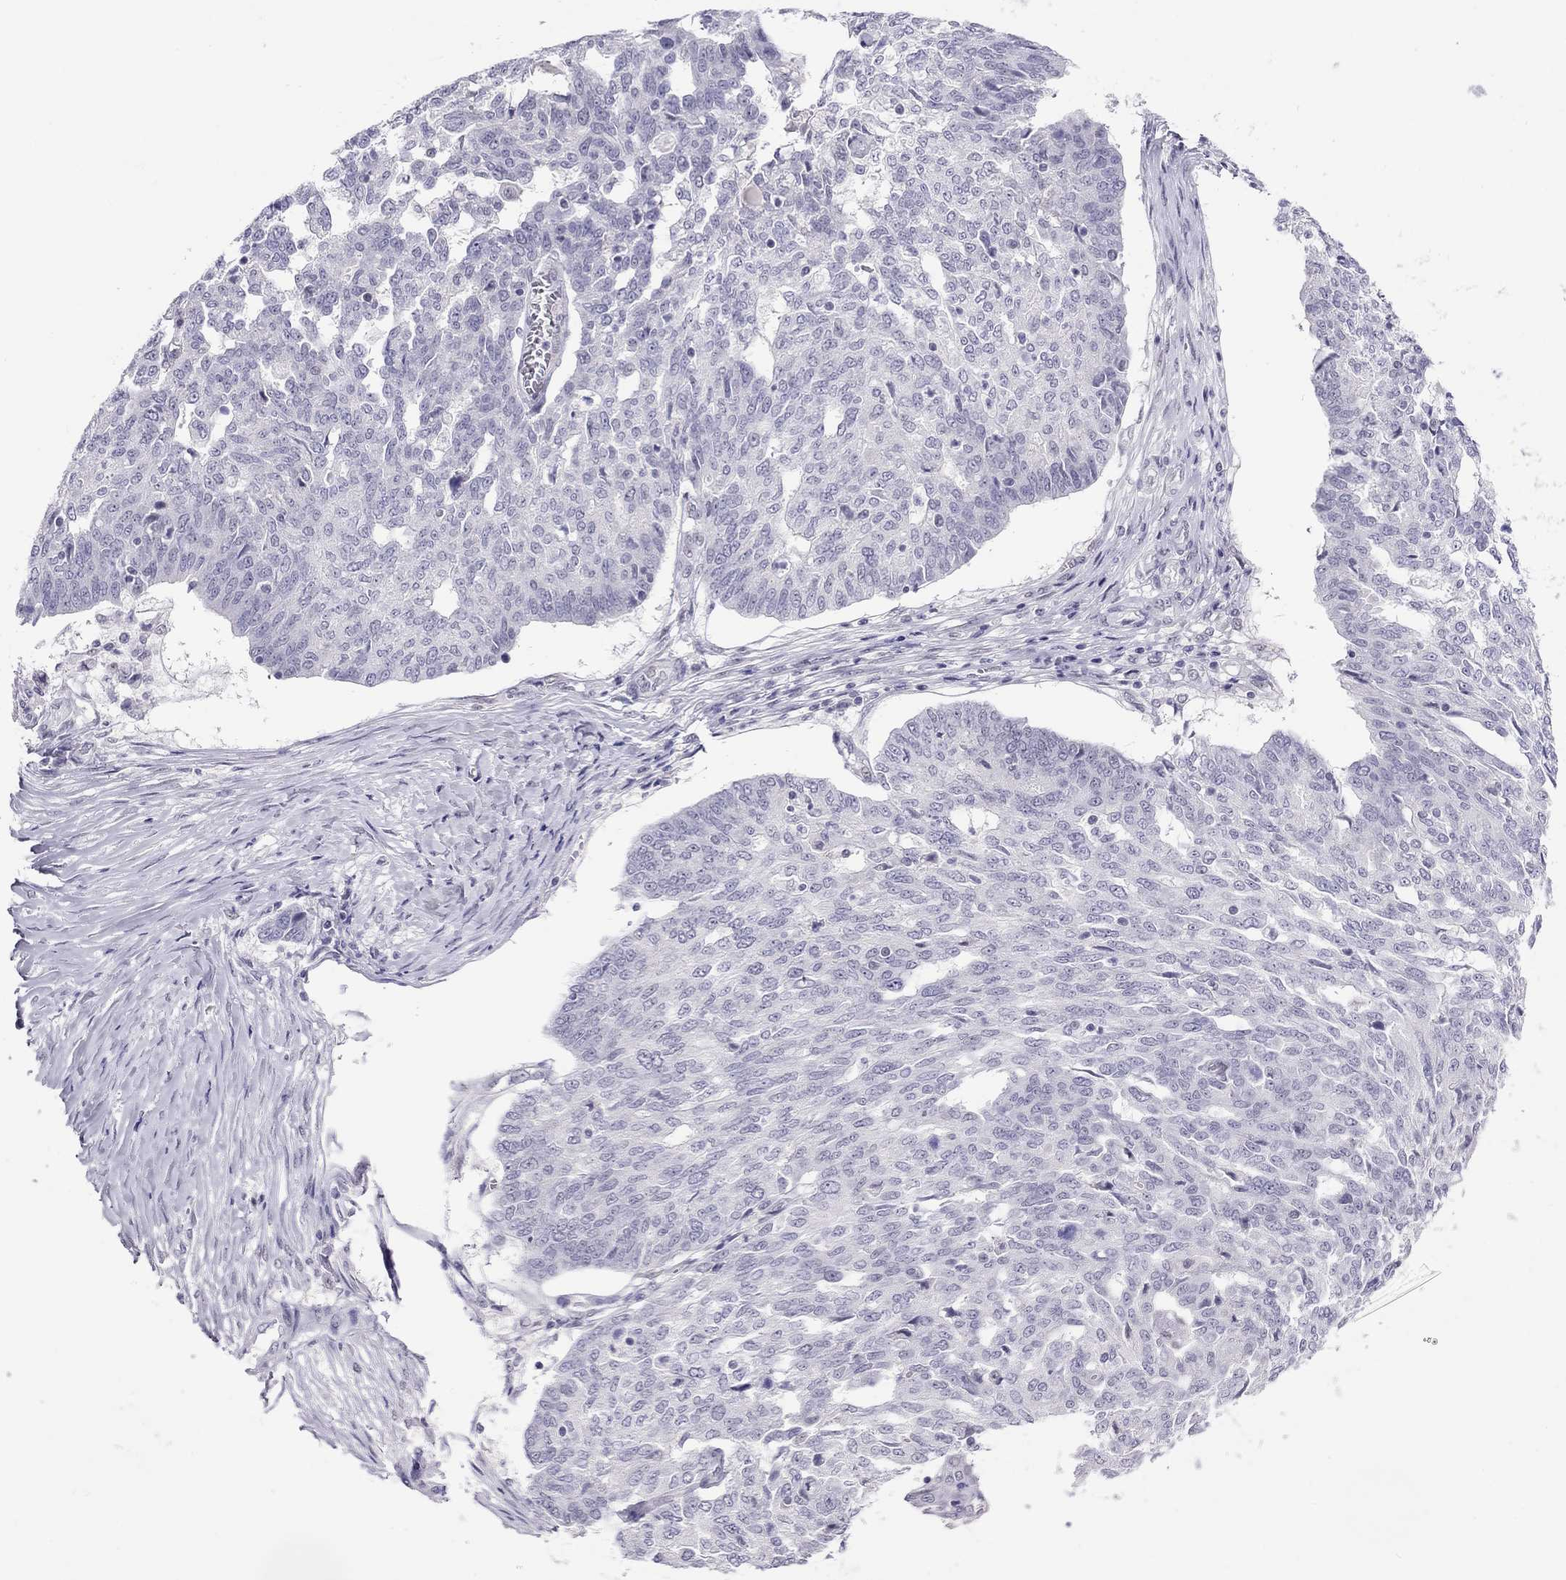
{"staining": {"intensity": "negative", "quantity": "none", "location": "none"}, "tissue": "ovarian cancer", "cell_type": "Tumor cells", "image_type": "cancer", "snomed": [{"axis": "morphology", "description": "Cystadenocarcinoma, serous, NOS"}, {"axis": "topography", "description": "Ovary"}], "caption": "This is a image of immunohistochemistry (IHC) staining of ovarian cancer (serous cystadenocarcinoma), which shows no positivity in tumor cells.", "gene": "CHRNB3", "patient": {"sex": "female", "age": 67}}